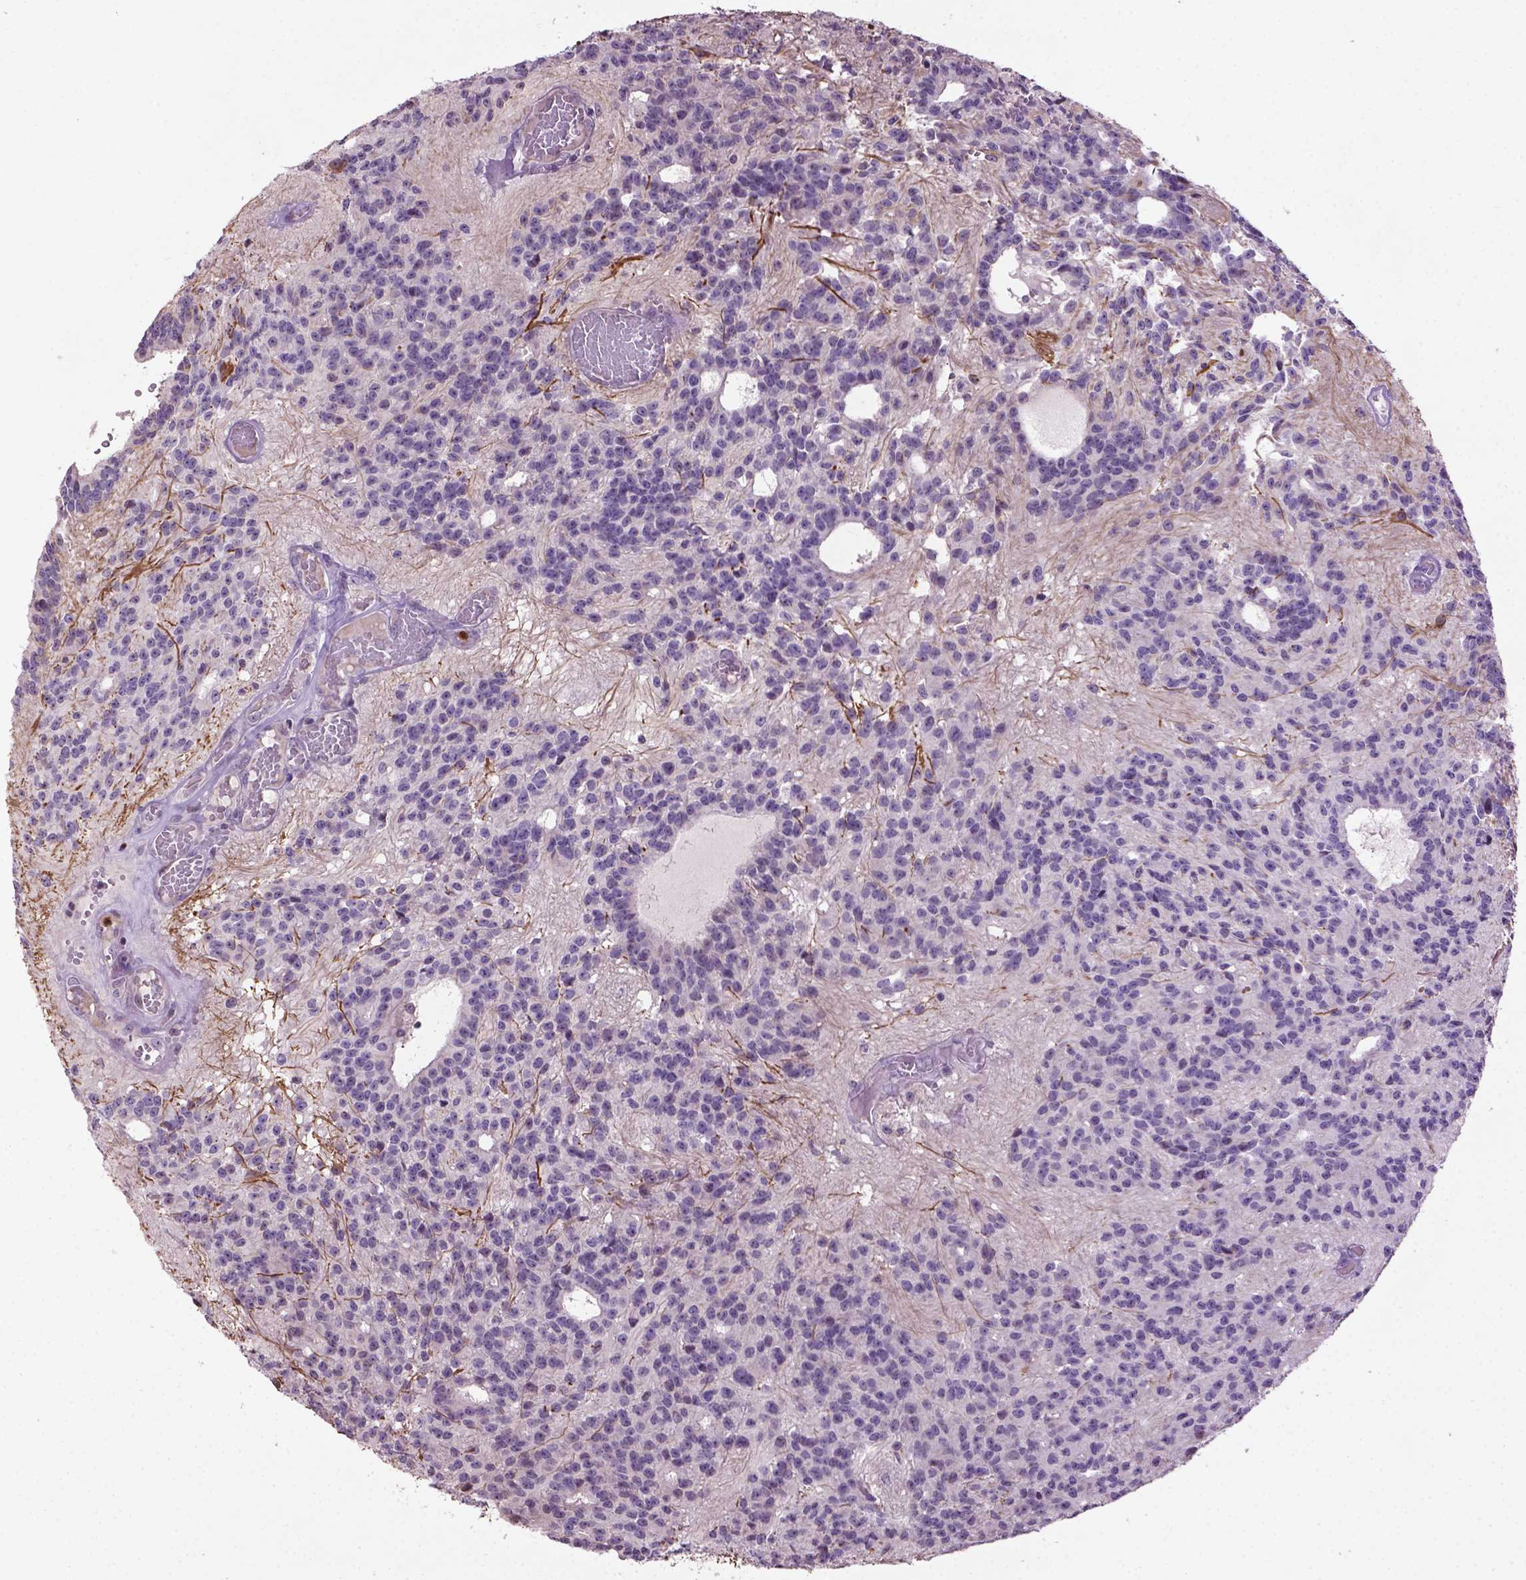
{"staining": {"intensity": "negative", "quantity": "none", "location": "none"}, "tissue": "glioma", "cell_type": "Tumor cells", "image_type": "cancer", "snomed": [{"axis": "morphology", "description": "Glioma, malignant, Low grade"}, {"axis": "topography", "description": "Brain"}], "caption": "Immunohistochemistry (IHC) image of neoplastic tissue: human glioma stained with DAB (3,3'-diaminobenzidine) shows no significant protein staining in tumor cells. (Brightfield microscopy of DAB IHC at high magnification).", "gene": "NTNG2", "patient": {"sex": "male", "age": 31}}